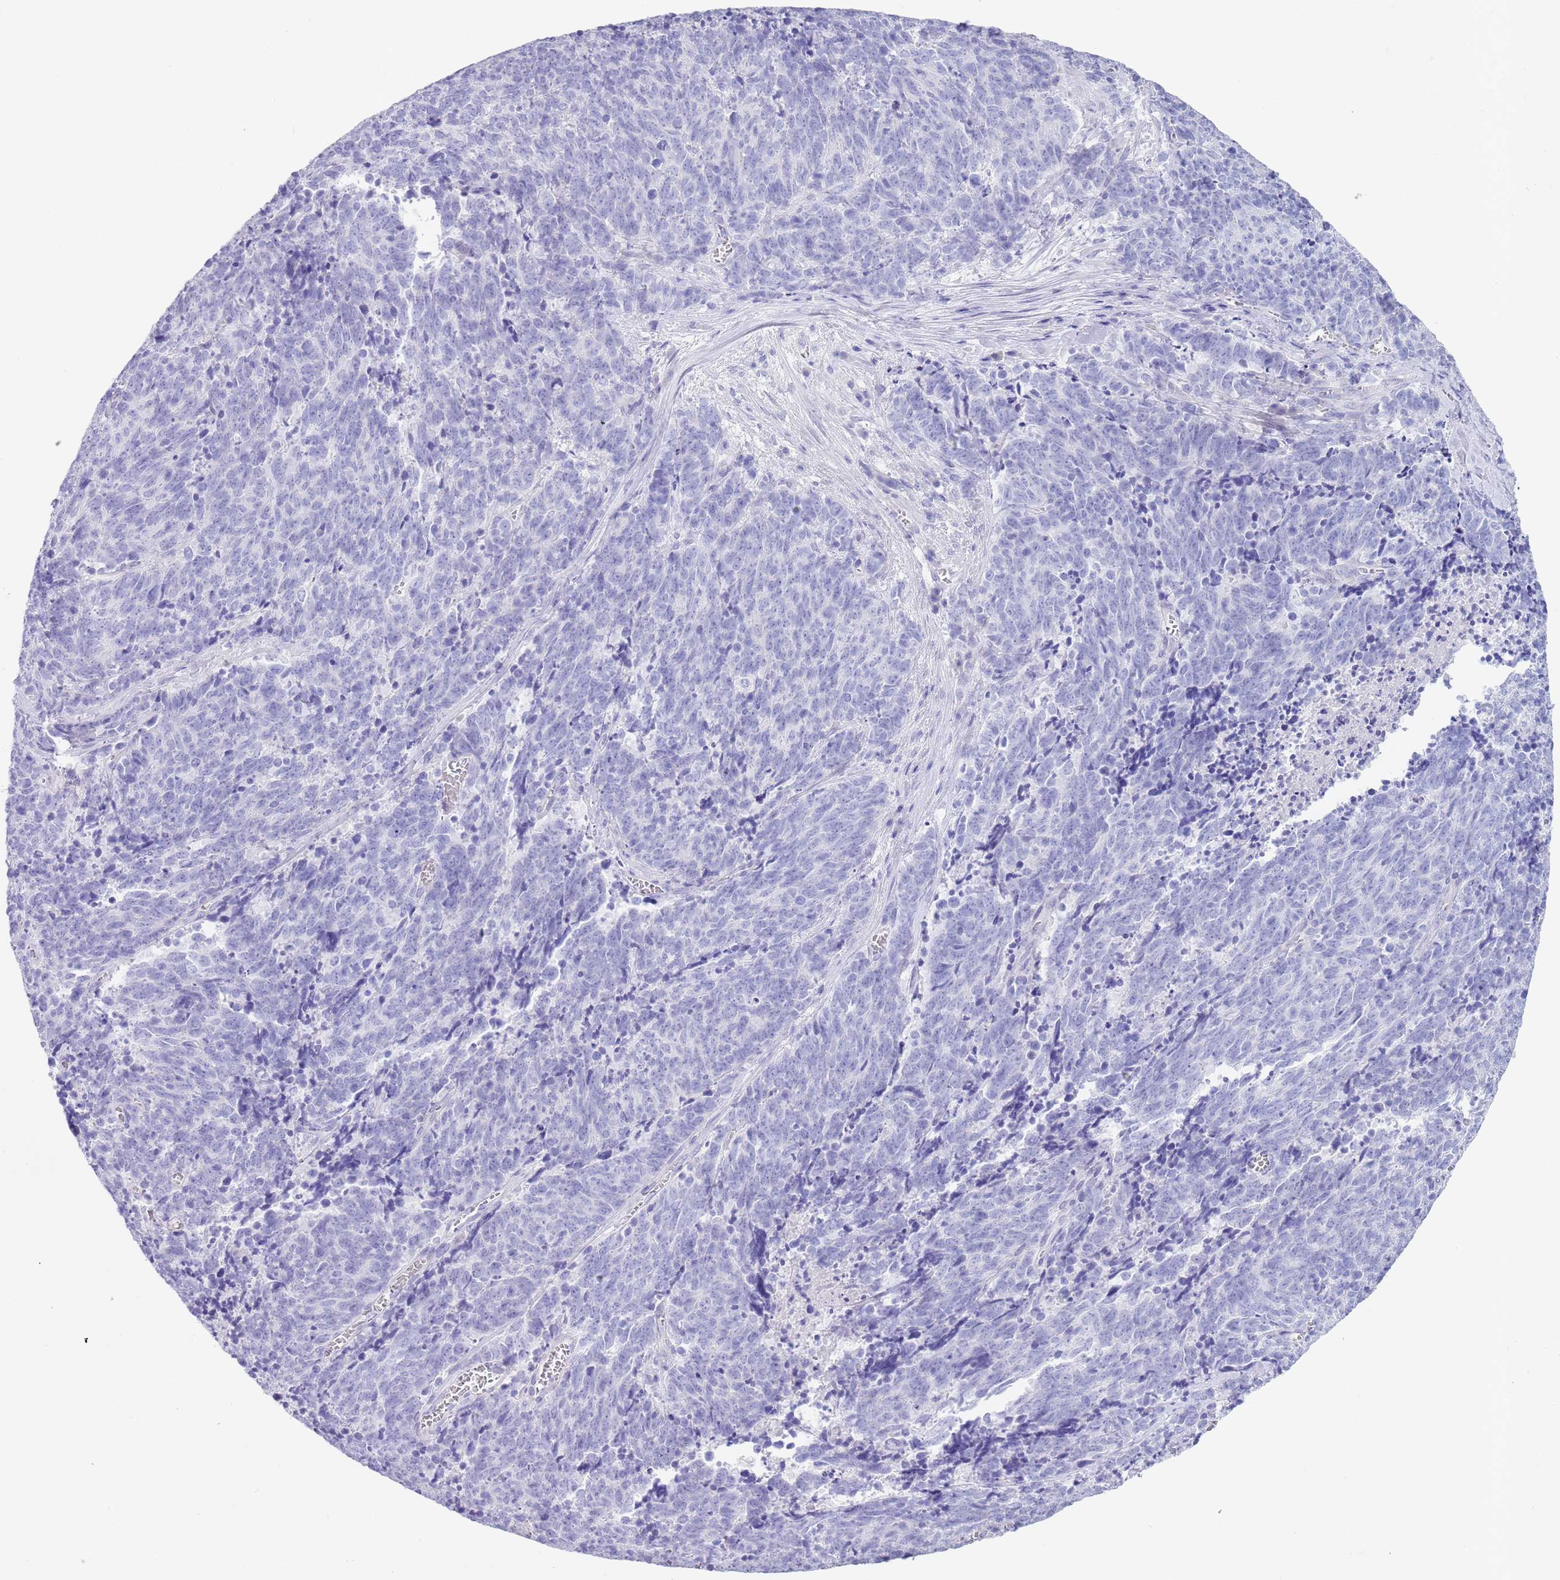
{"staining": {"intensity": "negative", "quantity": "none", "location": "none"}, "tissue": "cervical cancer", "cell_type": "Tumor cells", "image_type": "cancer", "snomed": [{"axis": "morphology", "description": "Squamous cell carcinoma, NOS"}, {"axis": "topography", "description": "Cervix"}], "caption": "DAB immunohistochemical staining of human cervical squamous cell carcinoma displays no significant staining in tumor cells. (DAB (3,3'-diaminobenzidine) immunohistochemistry visualized using brightfield microscopy, high magnification).", "gene": "CPXM2", "patient": {"sex": "female", "age": 29}}